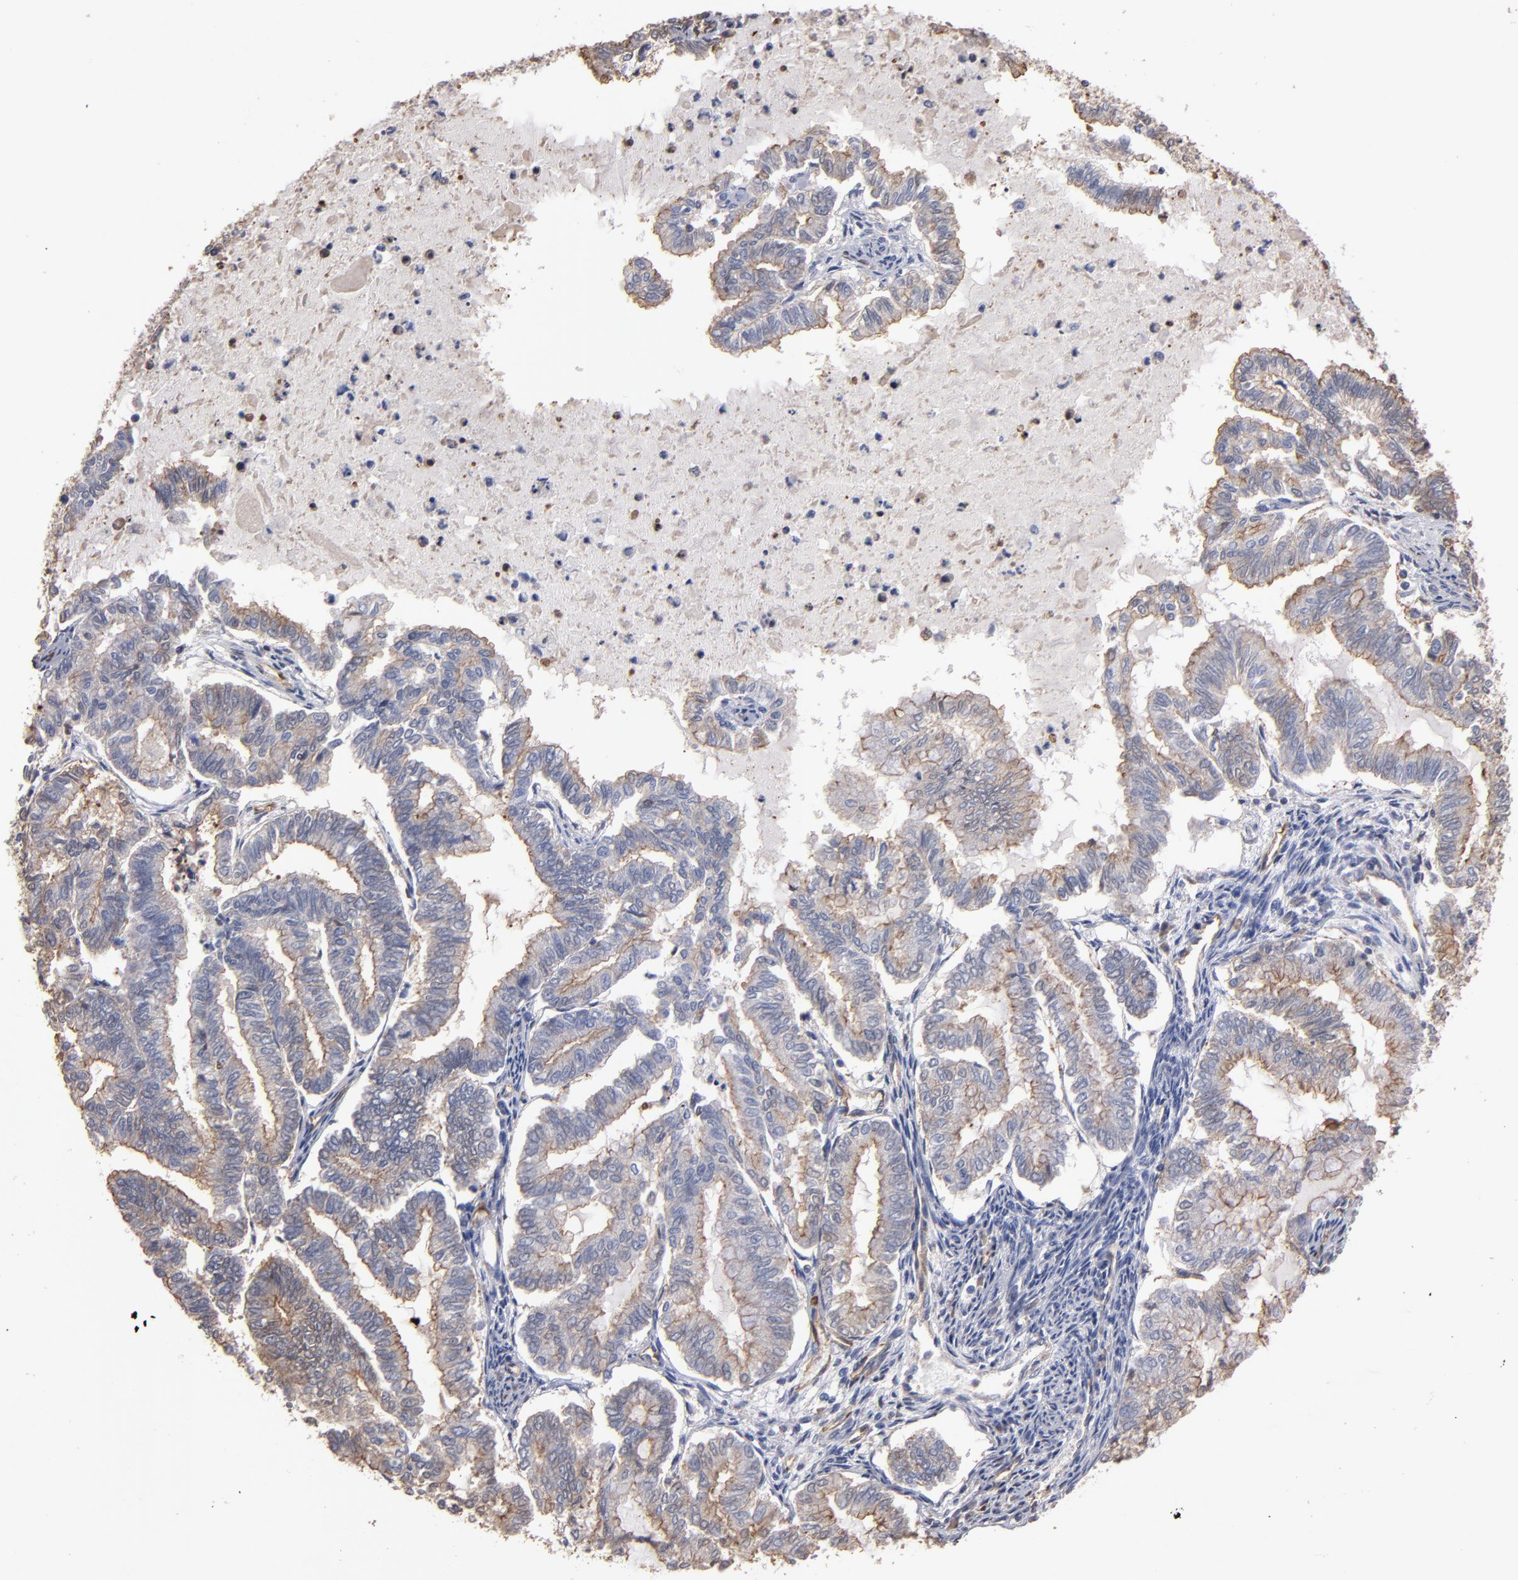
{"staining": {"intensity": "weak", "quantity": "25%-75%", "location": "cytoplasmic/membranous"}, "tissue": "endometrial cancer", "cell_type": "Tumor cells", "image_type": "cancer", "snomed": [{"axis": "morphology", "description": "Adenocarcinoma, NOS"}, {"axis": "topography", "description": "Endometrium"}], "caption": "Protein staining of endometrial adenocarcinoma tissue reveals weak cytoplasmic/membranous expression in about 25%-75% of tumor cells.", "gene": "ESYT2", "patient": {"sex": "female", "age": 79}}